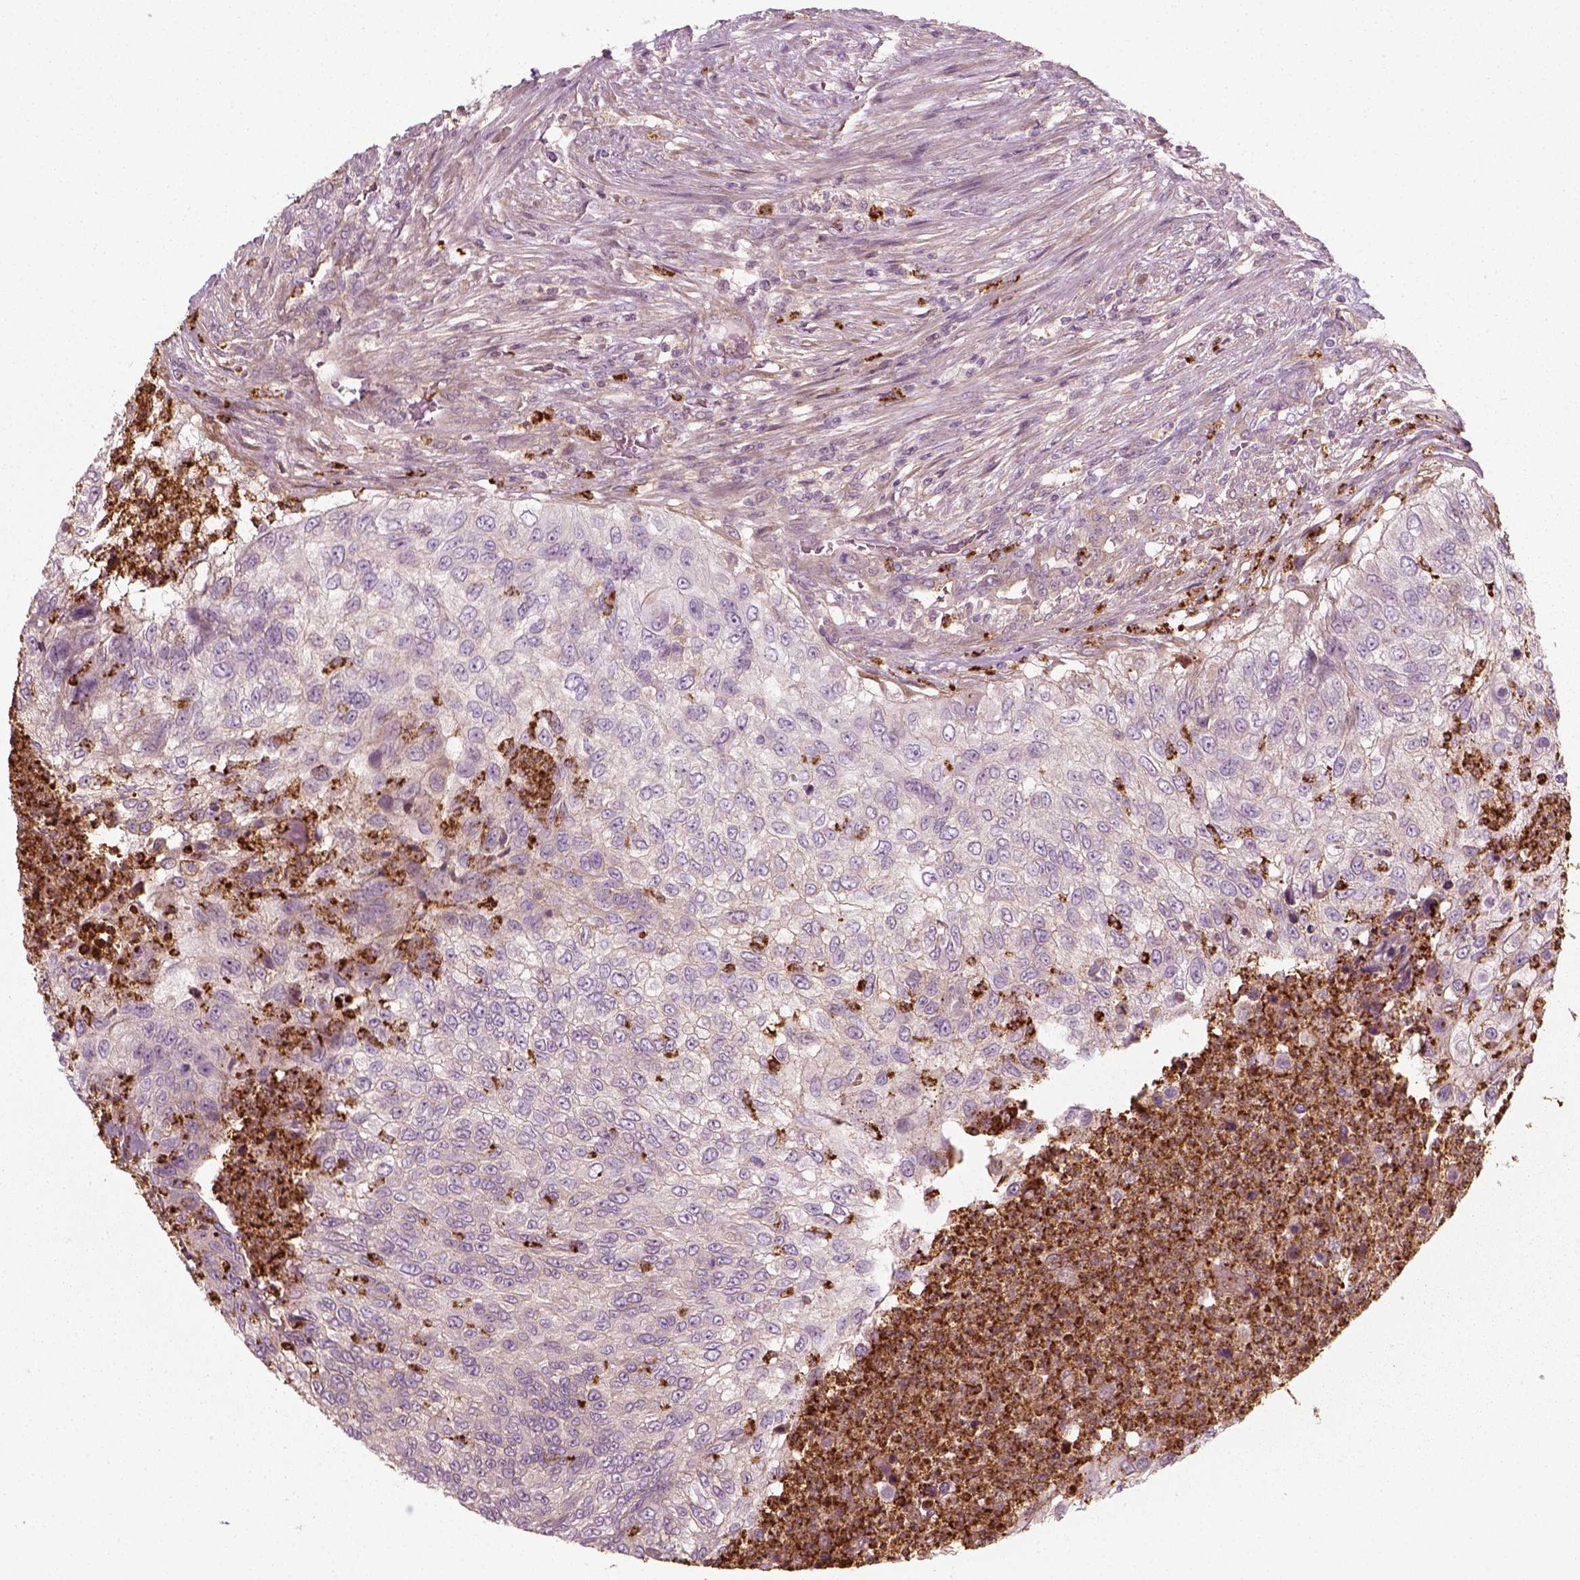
{"staining": {"intensity": "negative", "quantity": "none", "location": "none"}, "tissue": "urothelial cancer", "cell_type": "Tumor cells", "image_type": "cancer", "snomed": [{"axis": "morphology", "description": "Urothelial carcinoma, High grade"}, {"axis": "topography", "description": "Urinary bladder"}], "caption": "An immunohistochemistry (IHC) image of urothelial cancer is shown. There is no staining in tumor cells of urothelial cancer.", "gene": "NPTN", "patient": {"sex": "female", "age": 60}}